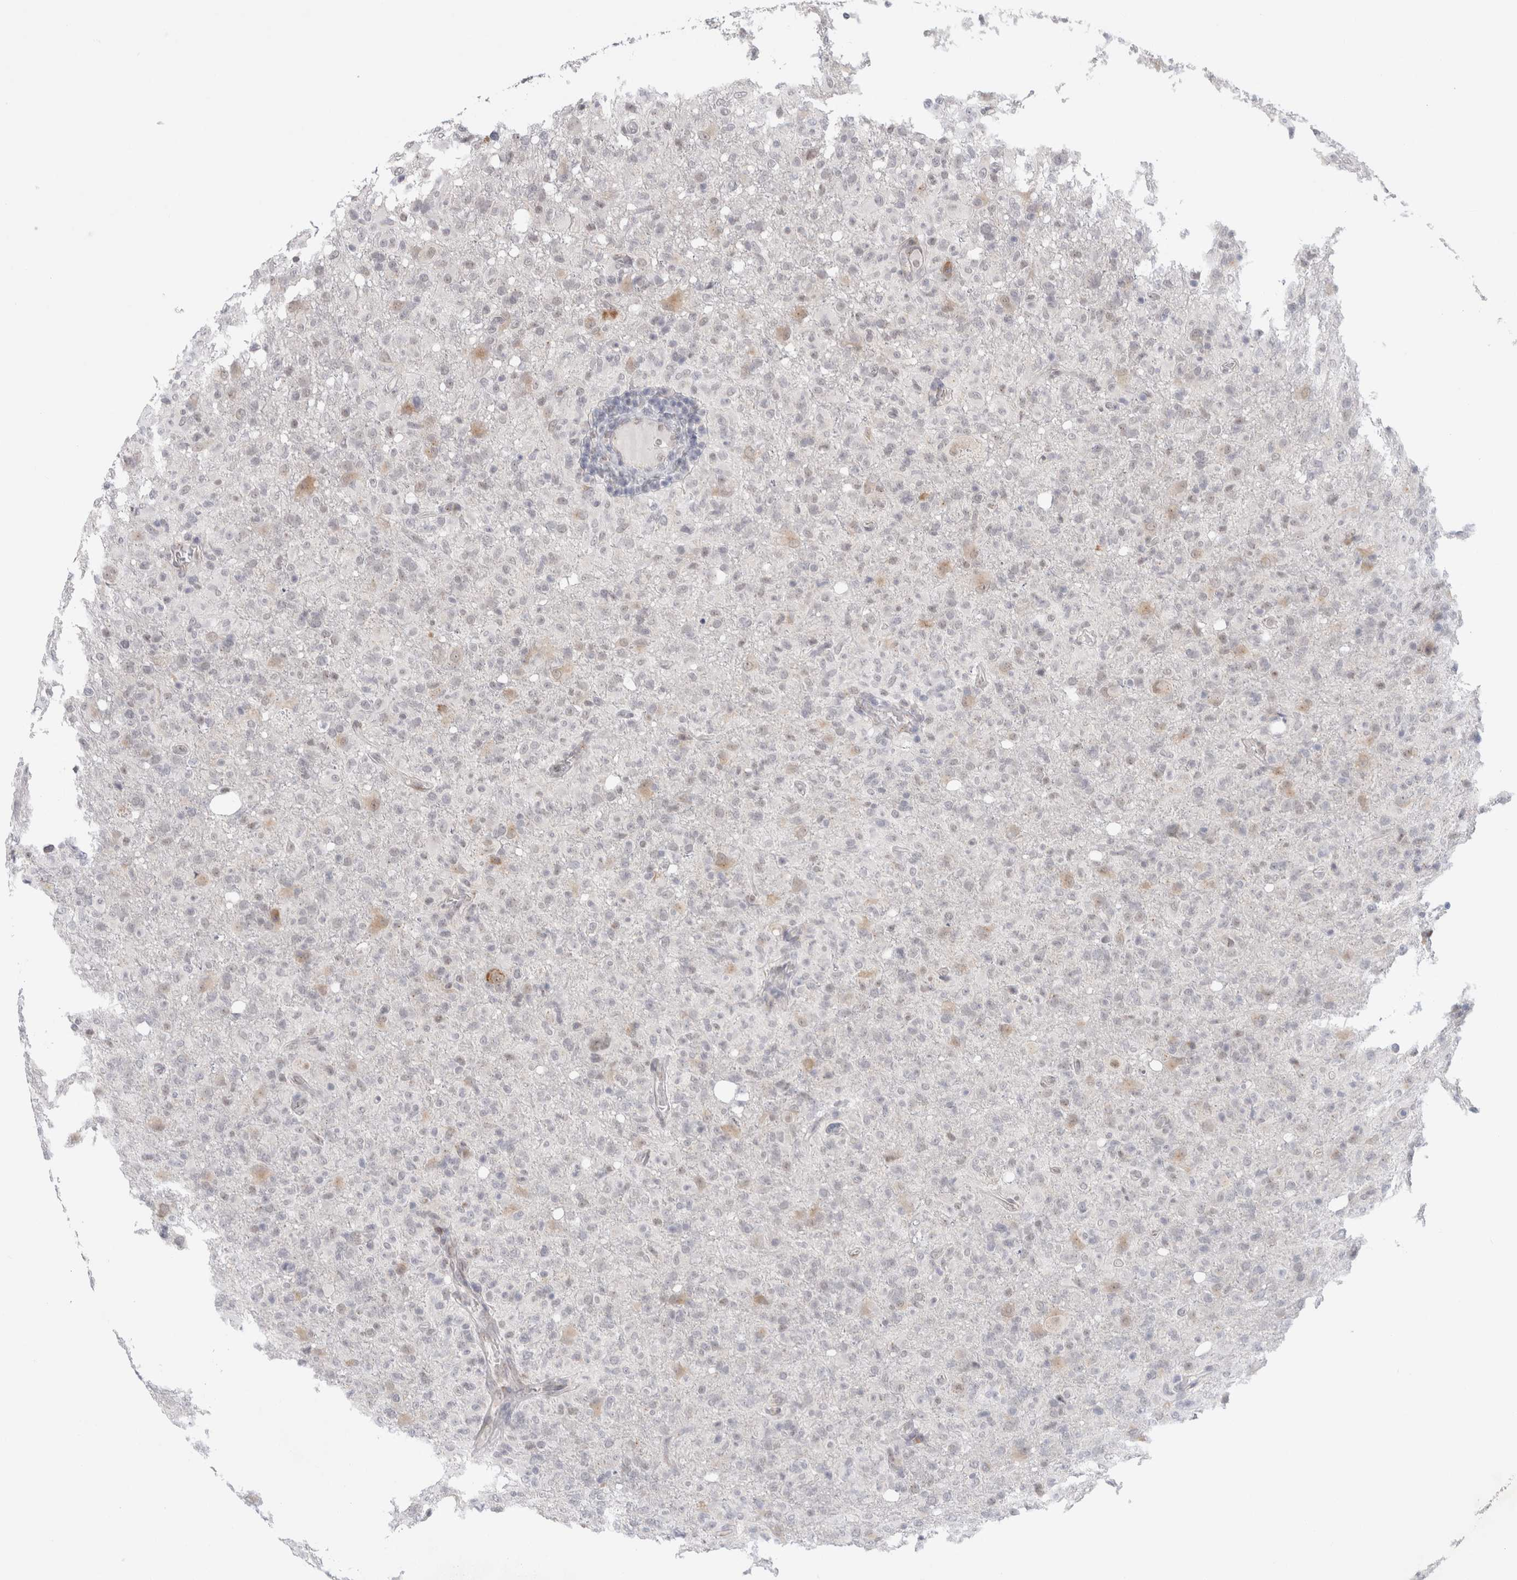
{"staining": {"intensity": "negative", "quantity": "none", "location": "none"}, "tissue": "glioma", "cell_type": "Tumor cells", "image_type": "cancer", "snomed": [{"axis": "morphology", "description": "Glioma, malignant, High grade"}, {"axis": "topography", "description": "Brain"}], "caption": "Human malignant high-grade glioma stained for a protein using immunohistochemistry displays no positivity in tumor cells.", "gene": "TRMT1L", "patient": {"sex": "female", "age": 57}}